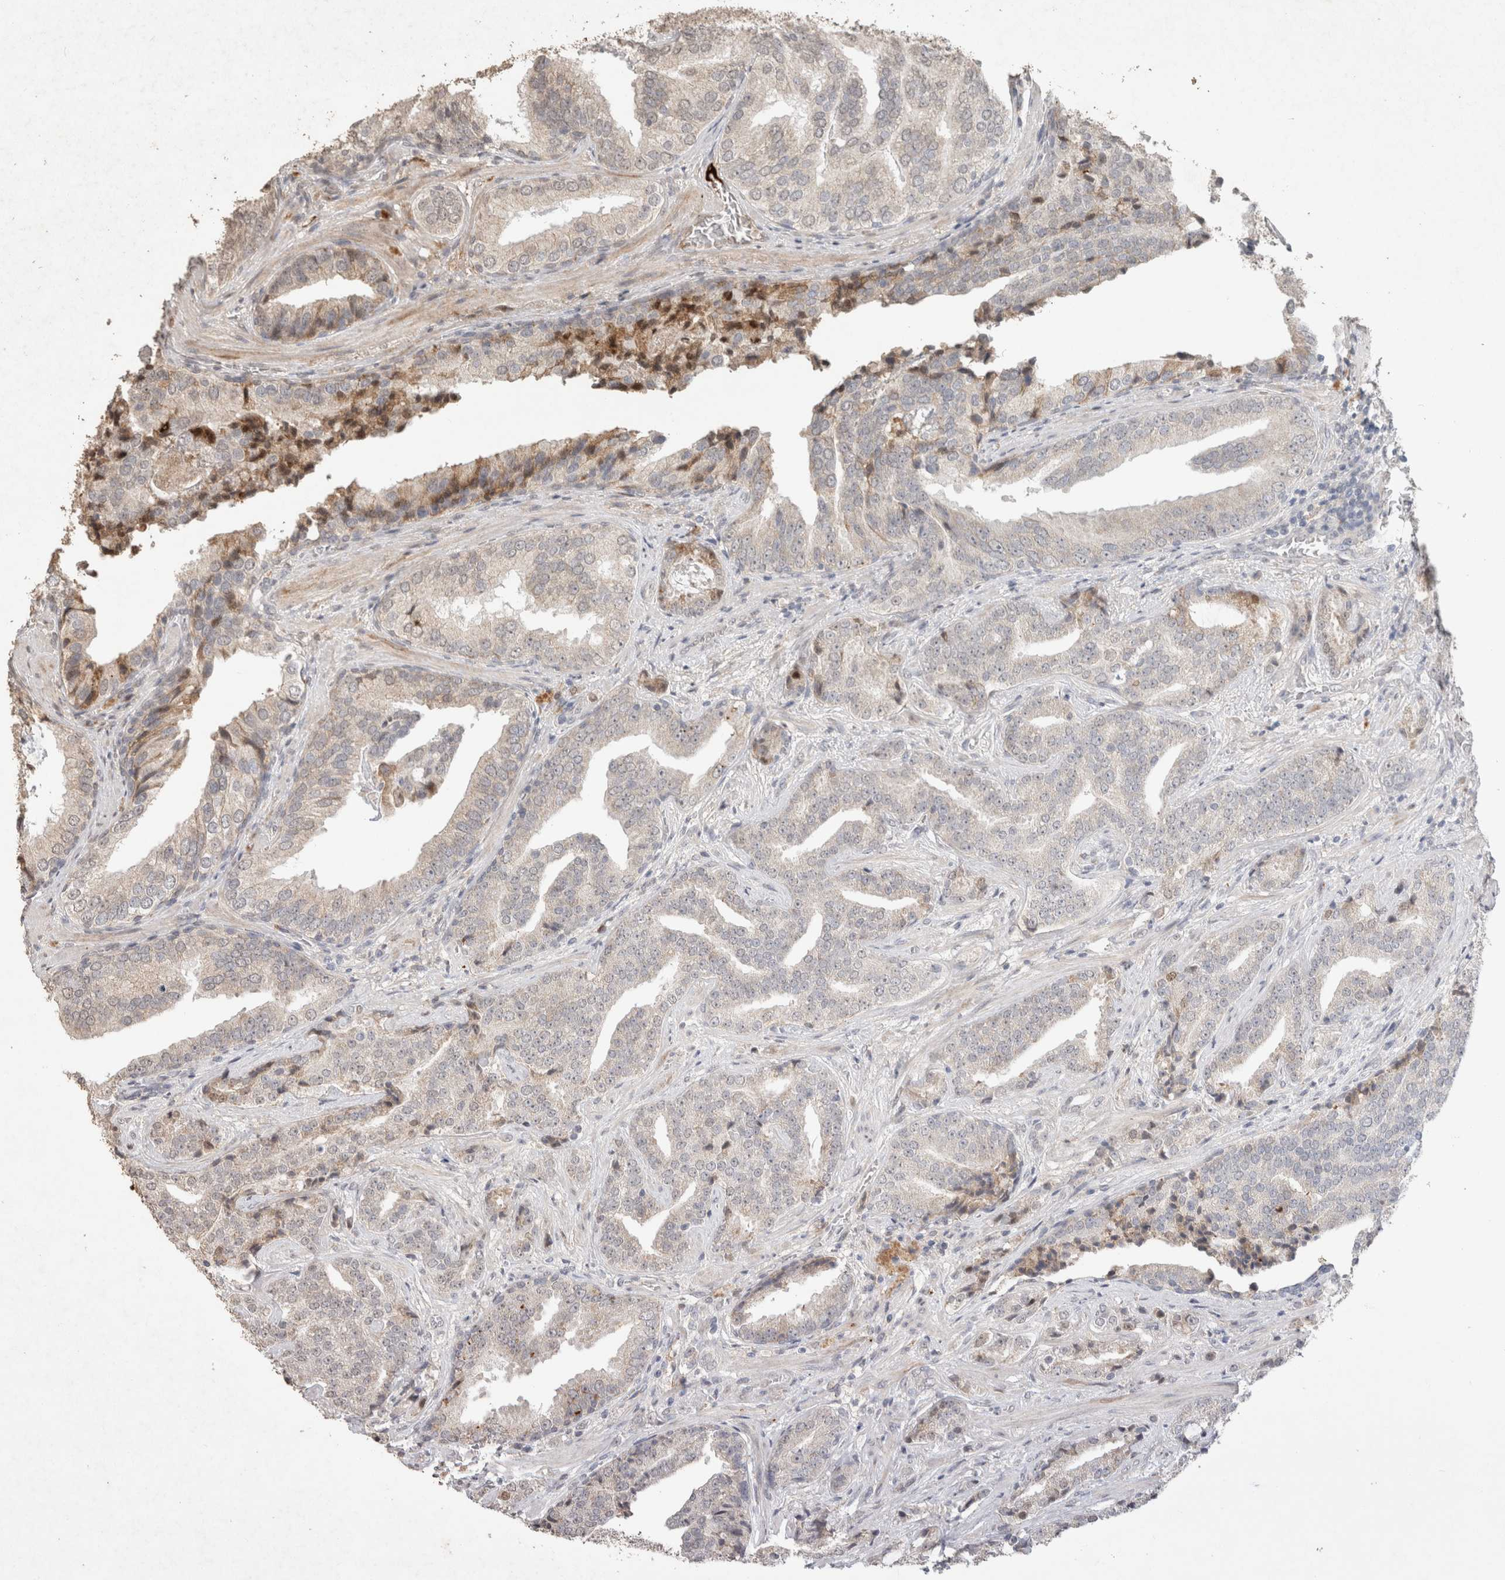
{"staining": {"intensity": "negative", "quantity": "none", "location": "none"}, "tissue": "prostate cancer", "cell_type": "Tumor cells", "image_type": "cancer", "snomed": [{"axis": "morphology", "description": "Adenocarcinoma, Low grade"}, {"axis": "topography", "description": "Prostate"}], "caption": "Image shows no protein positivity in tumor cells of prostate cancer (low-grade adenocarcinoma) tissue.", "gene": "FAM3A", "patient": {"sex": "male", "age": 67}}